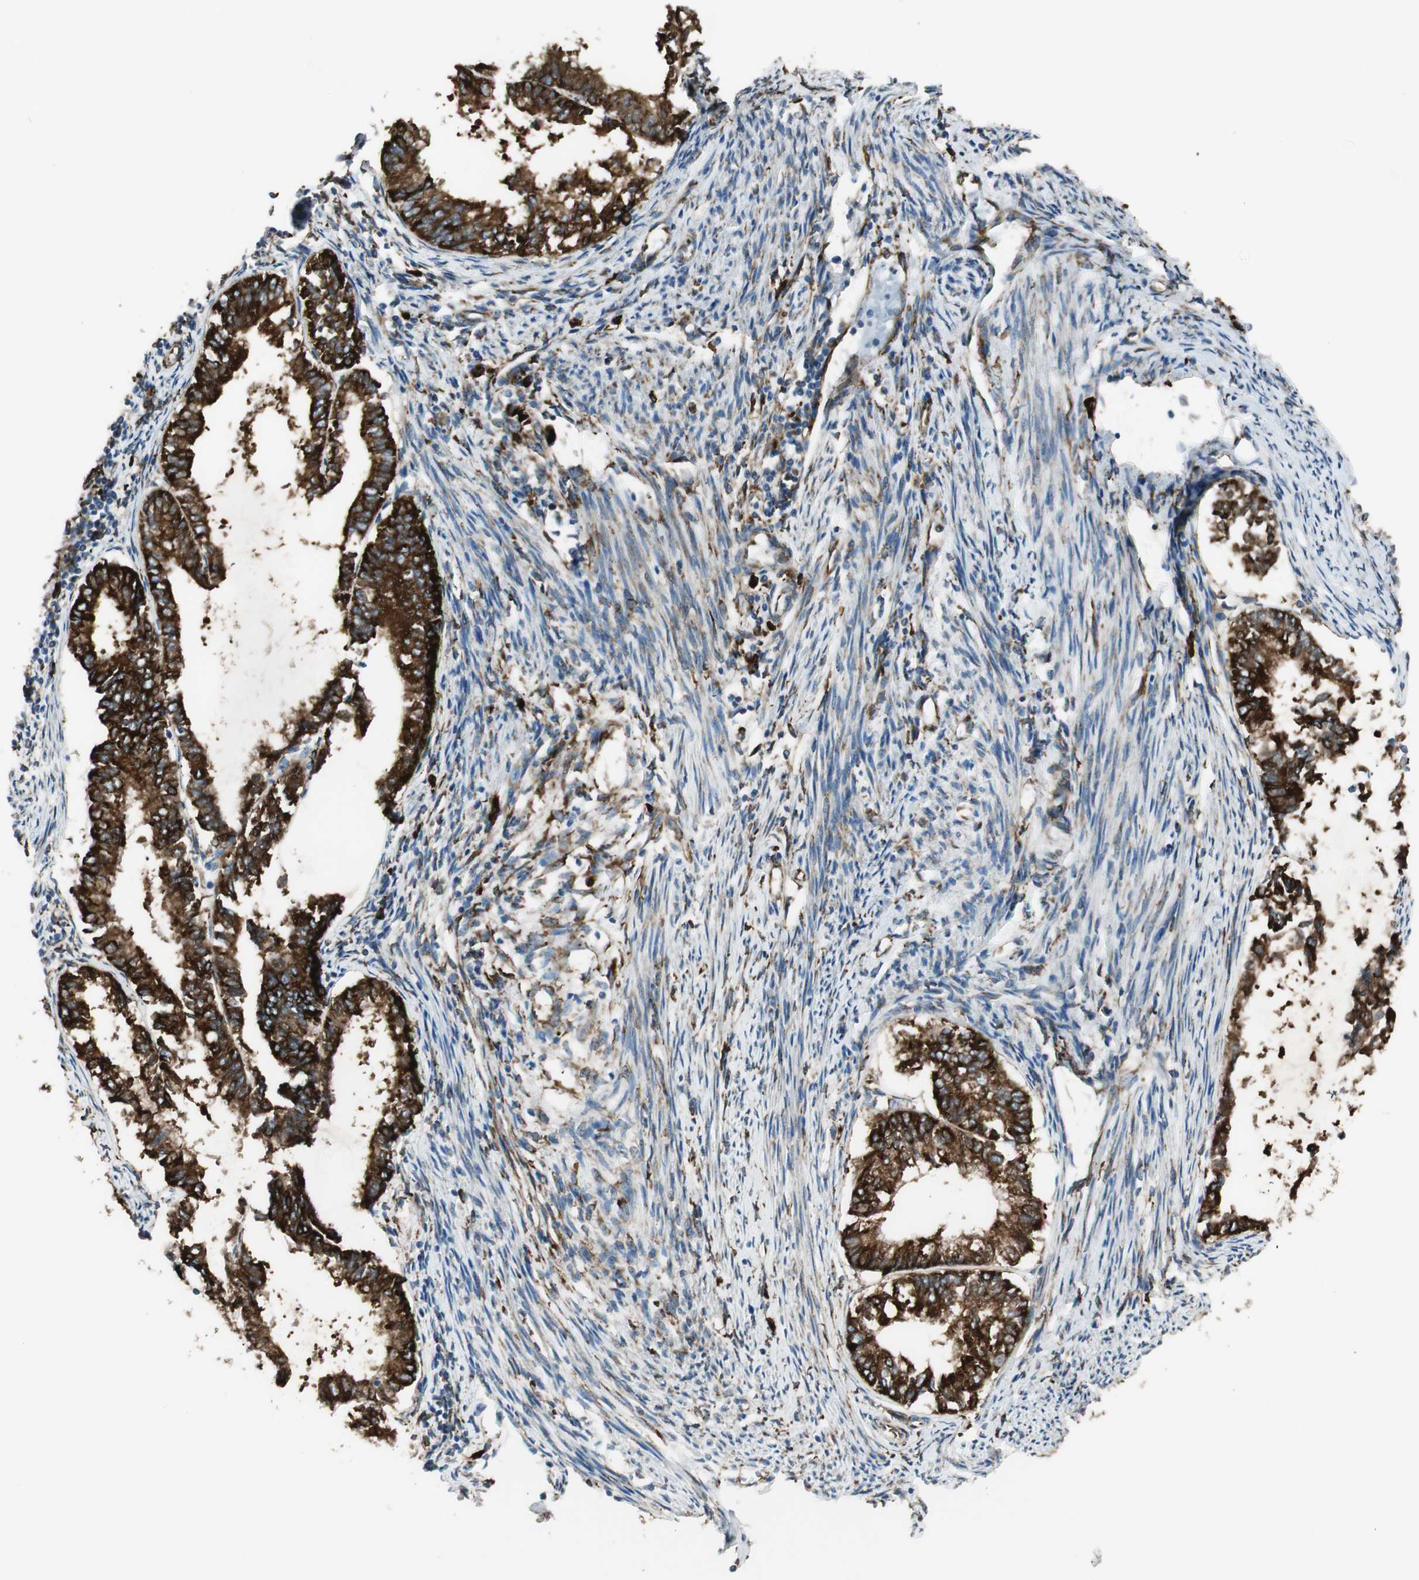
{"staining": {"intensity": "strong", "quantity": ">75%", "location": "cytoplasmic/membranous"}, "tissue": "endometrial cancer", "cell_type": "Tumor cells", "image_type": "cancer", "snomed": [{"axis": "morphology", "description": "Adenocarcinoma, NOS"}, {"axis": "topography", "description": "Endometrium"}], "caption": "Brown immunohistochemical staining in adenocarcinoma (endometrial) shows strong cytoplasmic/membranous positivity in approximately >75% of tumor cells.", "gene": "RRBP1", "patient": {"sex": "female", "age": 86}}